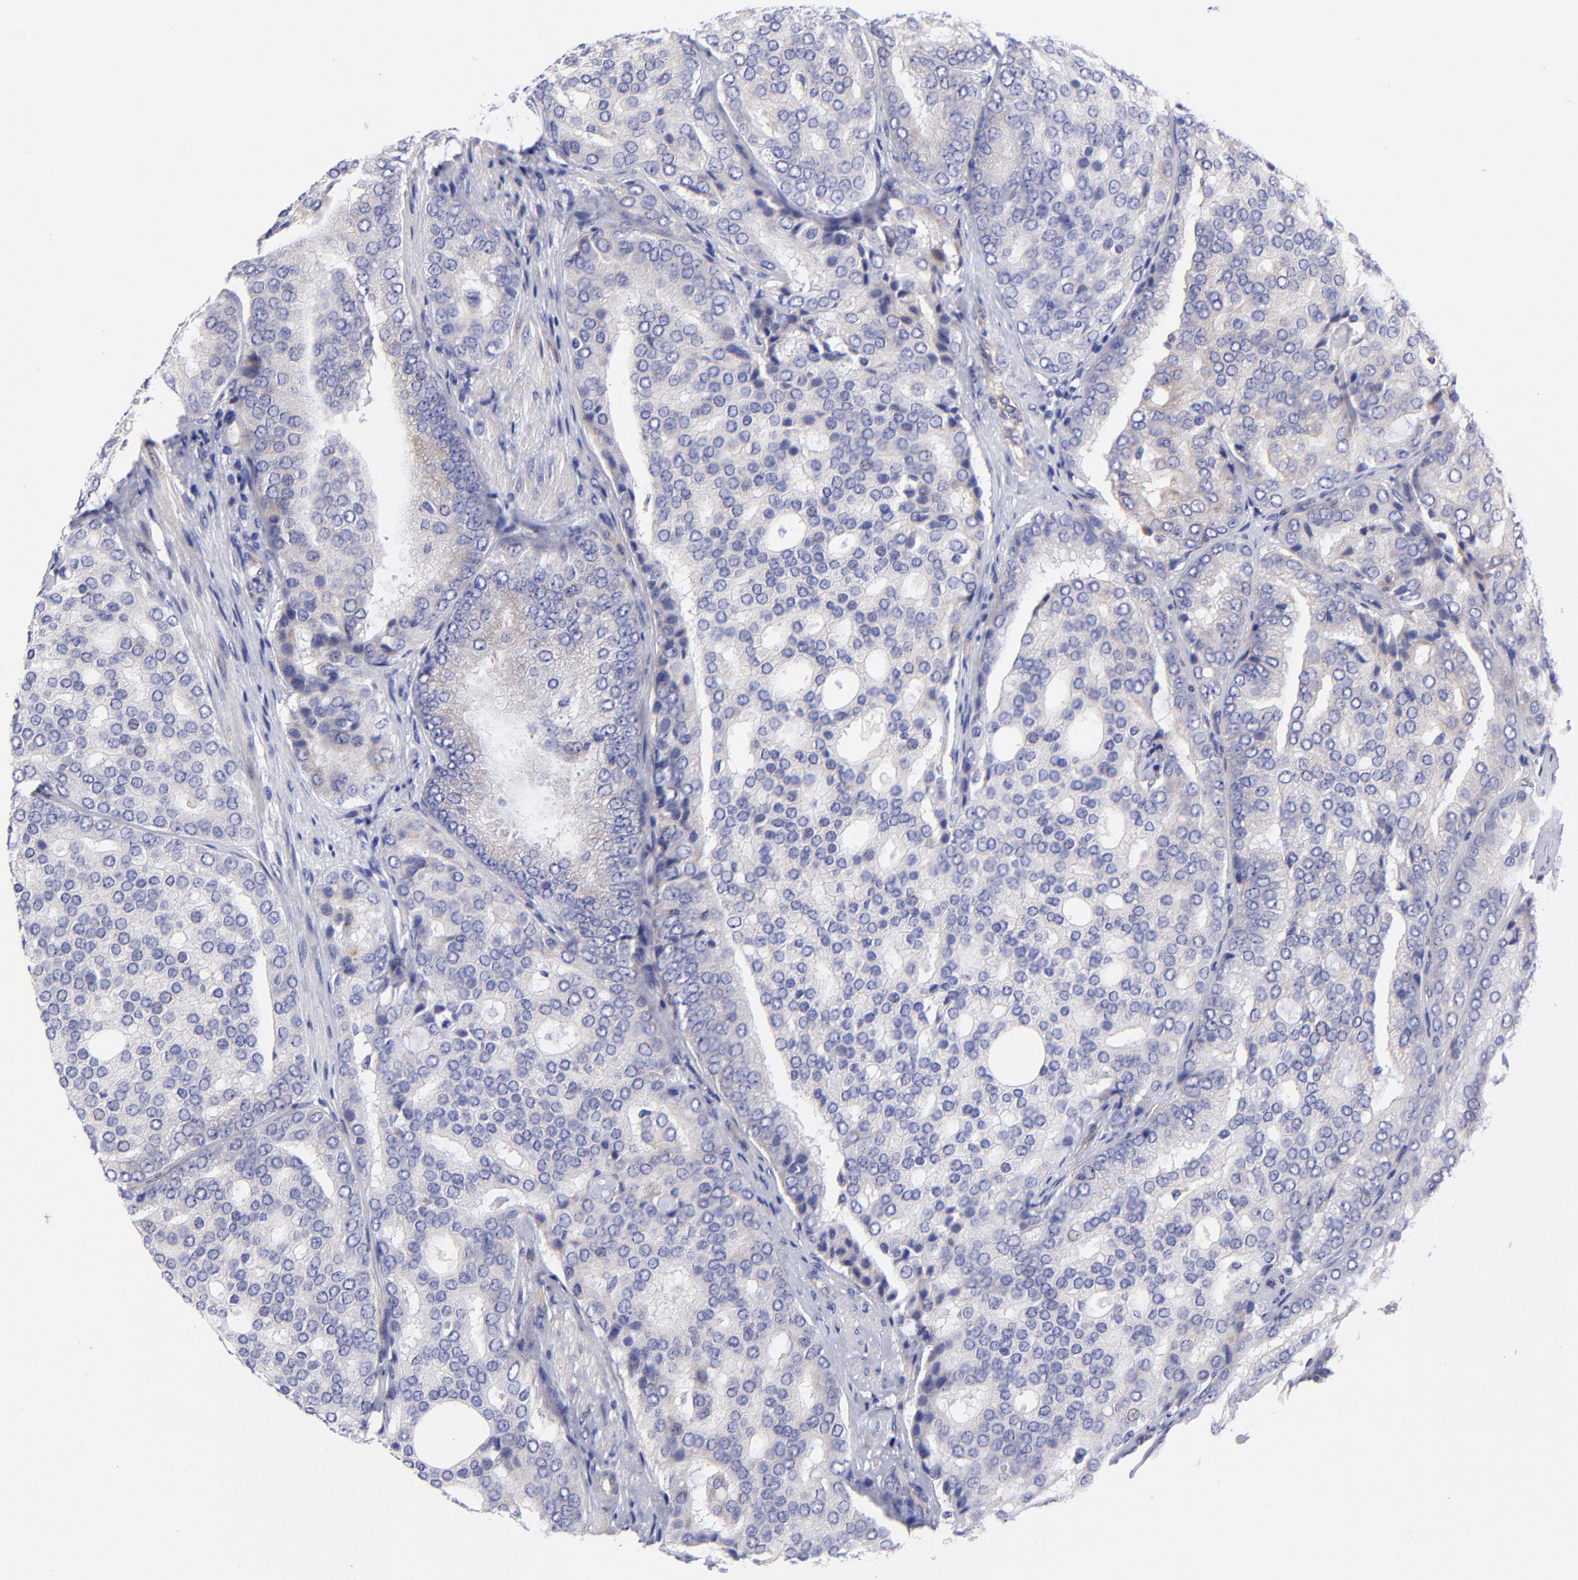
{"staining": {"intensity": "moderate", "quantity": "<25%", "location": "cytoplasmic/membranous"}, "tissue": "prostate cancer", "cell_type": "Tumor cells", "image_type": "cancer", "snomed": [{"axis": "morphology", "description": "Adenocarcinoma, High grade"}, {"axis": "topography", "description": "Prostate"}], "caption": "Immunohistochemical staining of prostate cancer (adenocarcinoma (high-grade)) reveals low levels of moderate cytoplasmic/membranous staining in about <25% of tumor cells.", "gene": "PPFIBP1", "patient": {"sex": "male", "age": 64}}